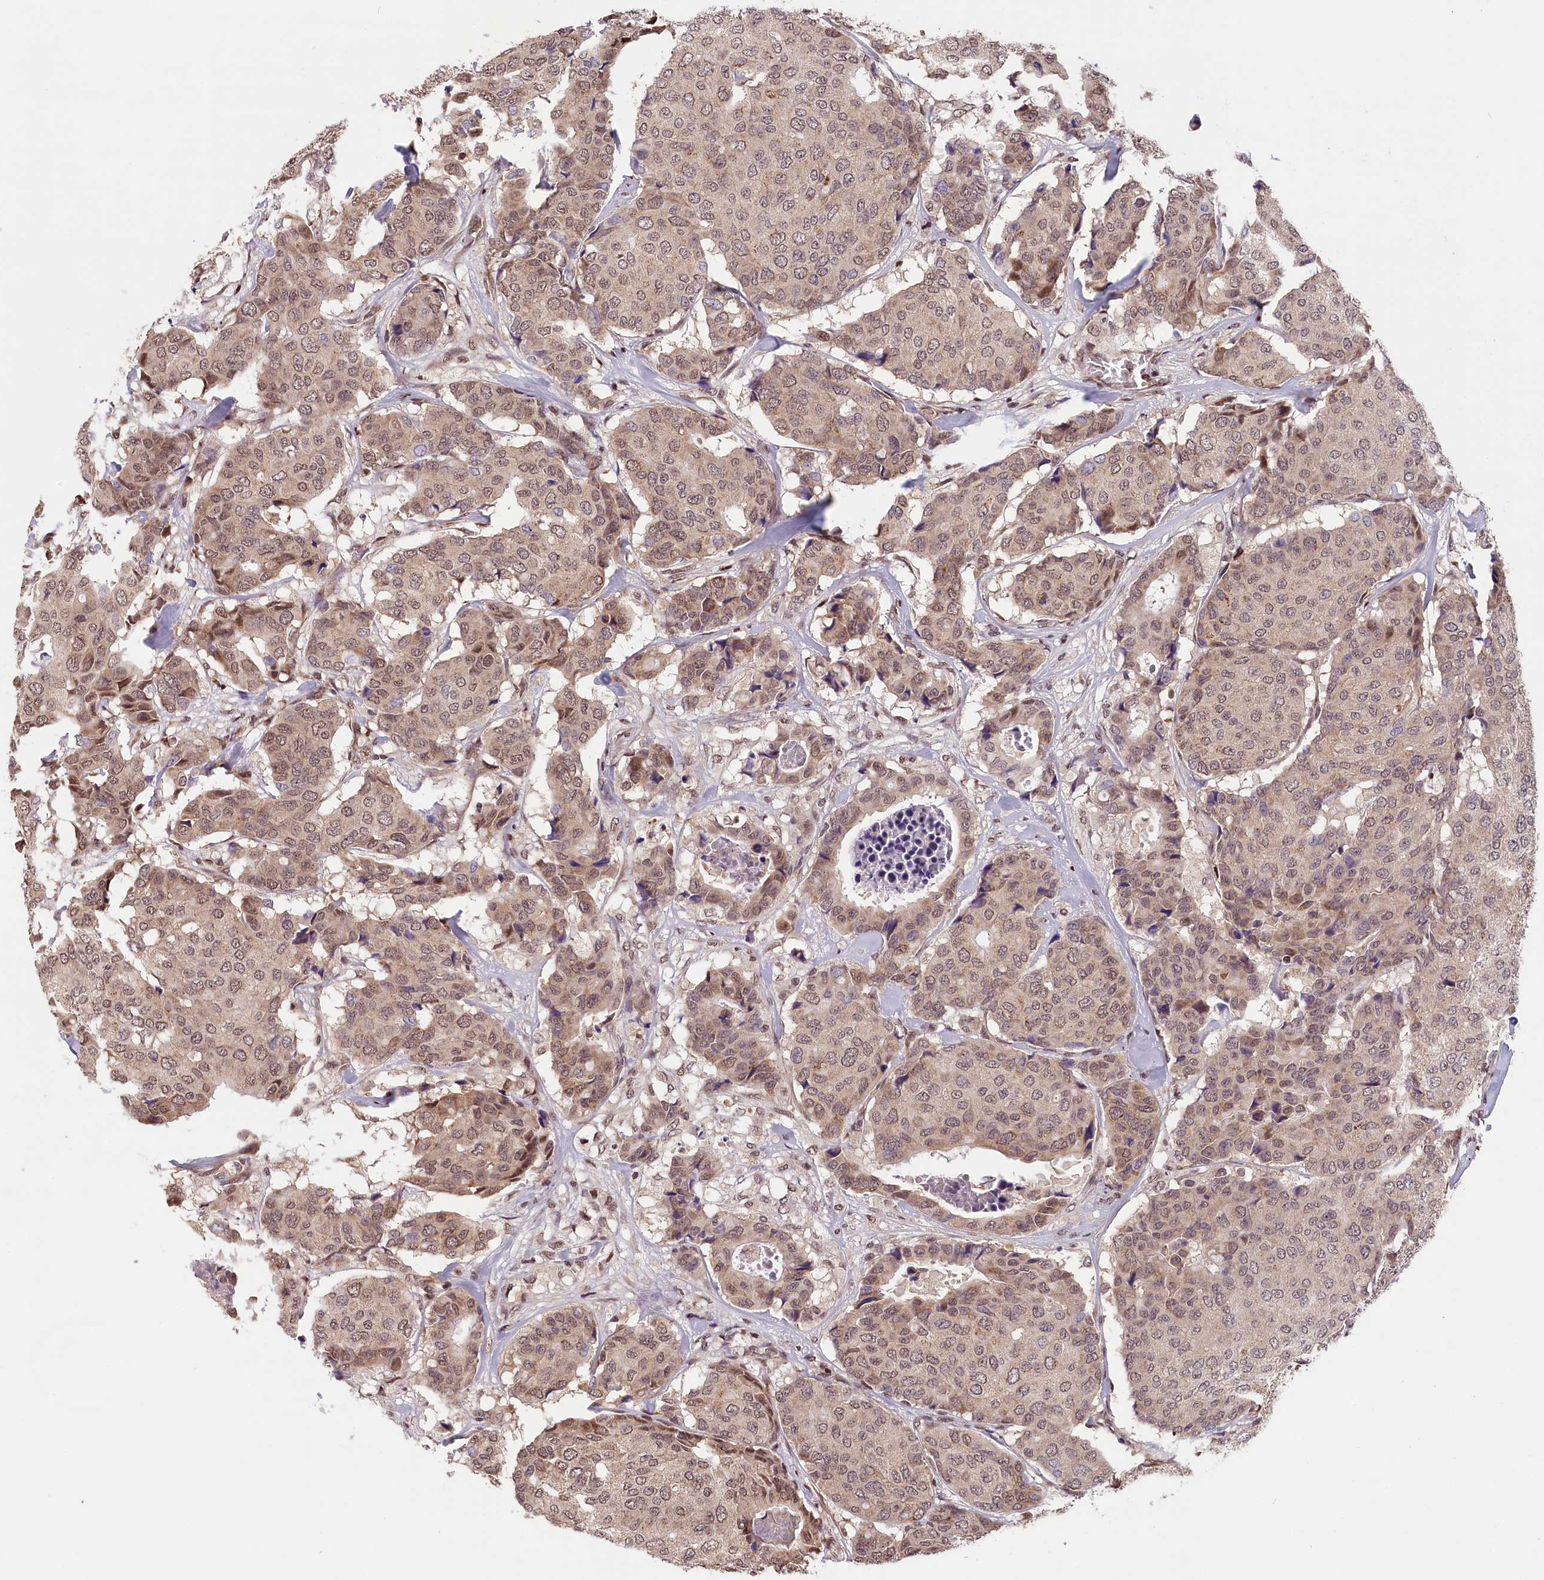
{"staining": {"intensity": "moderate", "quantity": ">75%", "location": "cytoplasmic/membranous,nuclear"}, "tissue": "breast cancer", "cell_type": "Tumor cells", "image_type": "cancer", "snomed": [{"axis": "morphology", "description": "Duct carcinoma"}, {"axis": "topography", "description": "Breast"}], "caption": "An immunohistochemistry histopathology image of neoplastic tissue is shown. Protein staining in brown shows moderate cytoplasmic/membranous and nuclear positivity in infiltrating ductal carcinoma (breast) within tumor cells. The staining was performed using DAB (3,3'-diaminobenzidine), with brown indicating positive protein expression. Nuclei are stained blue with hematoxylin.", "gene": "KCNK6", "patient": {"sex": "female", "age": 75}}